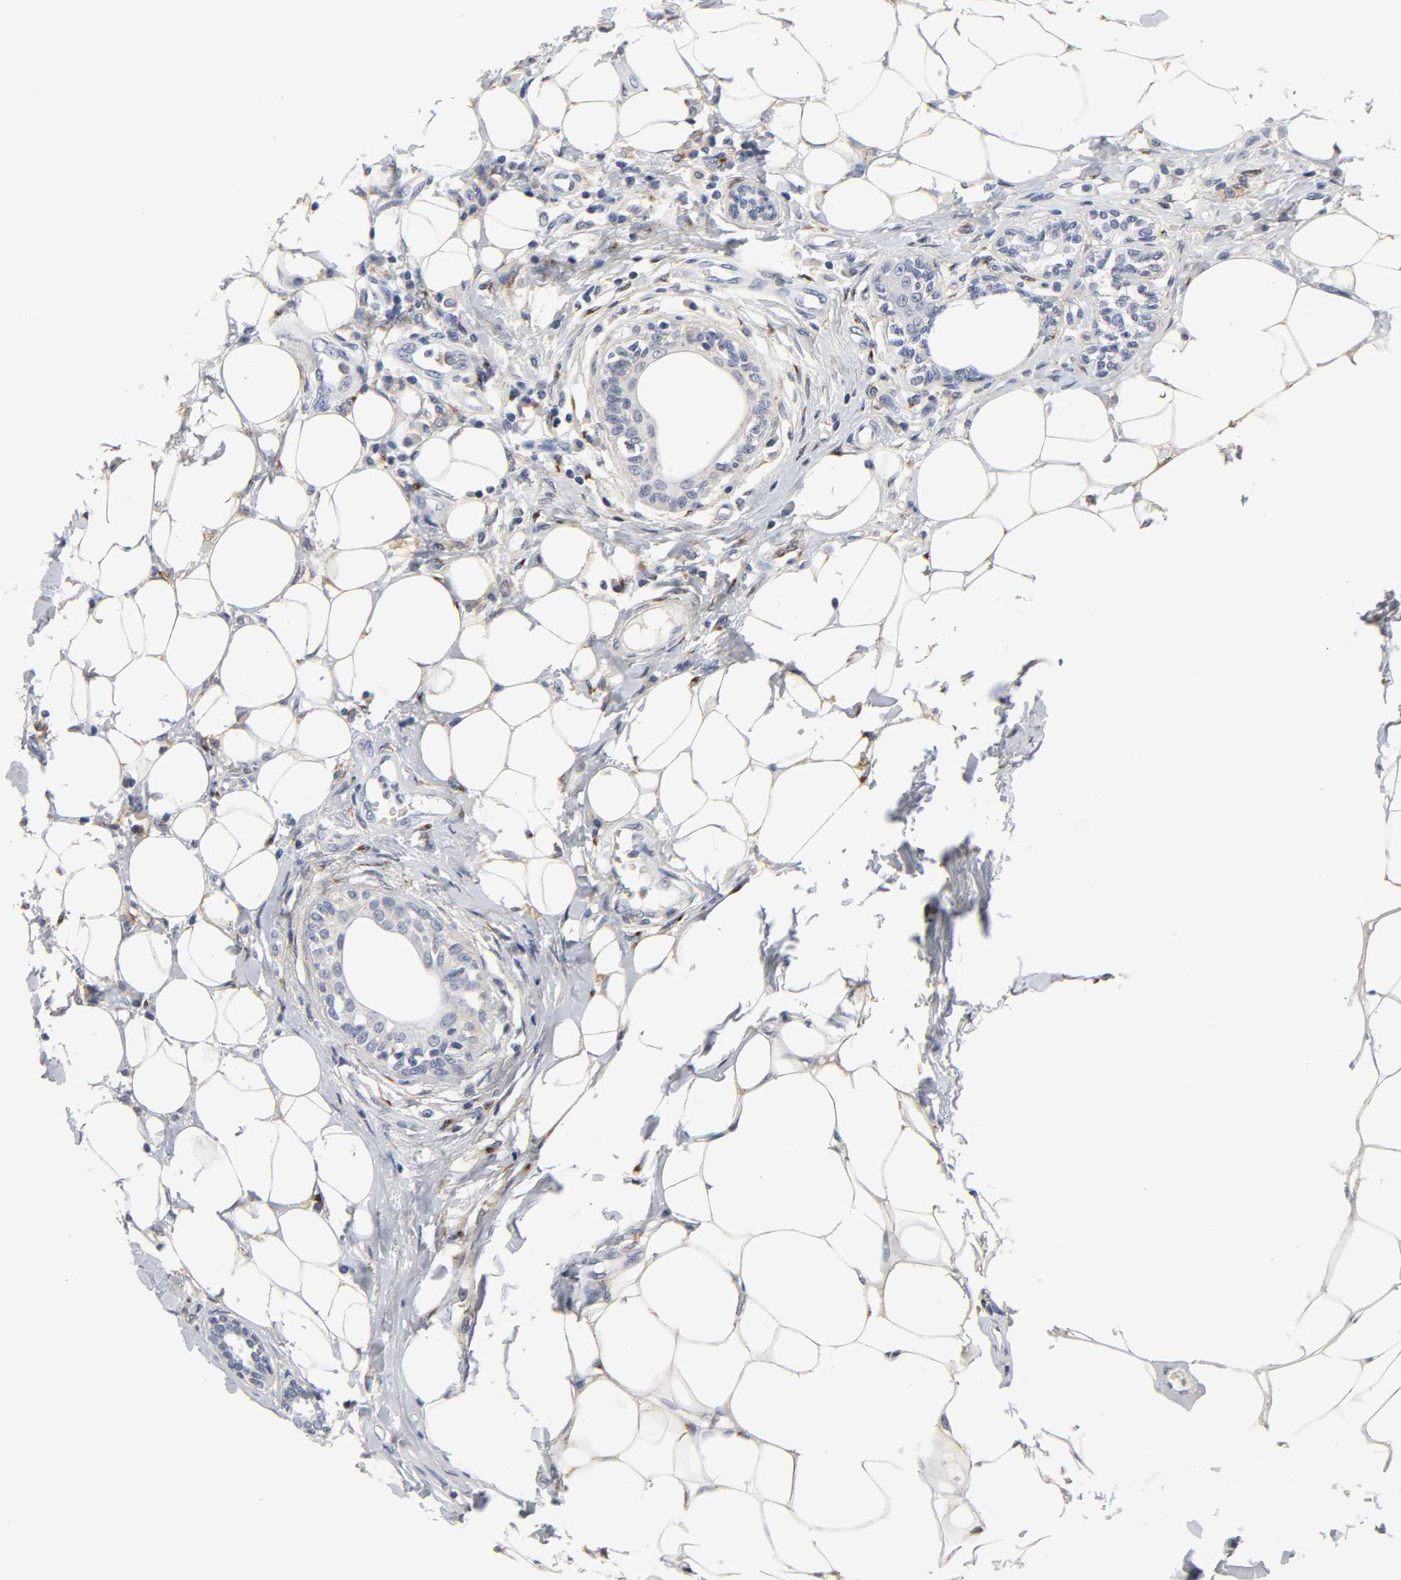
{"staining": {"intensity": "negative", "quantity": "none", "location": "none"}, "tissue": "breast cancer", "cell_type": "Tumor cells", "image_type": "cancer", "snomed": [{"axis": "morphology", "description": "Duct carcinoma"}, {"axis": "topography", "description": "Breast"}], "caption": "Breast cancer (infiltrating ductal carcinoma) stained for a protein using immunohistochemistry displays no staining tumor cells.", "gene": "LRP1", "patient": {"sex": "female", "age": 40}}